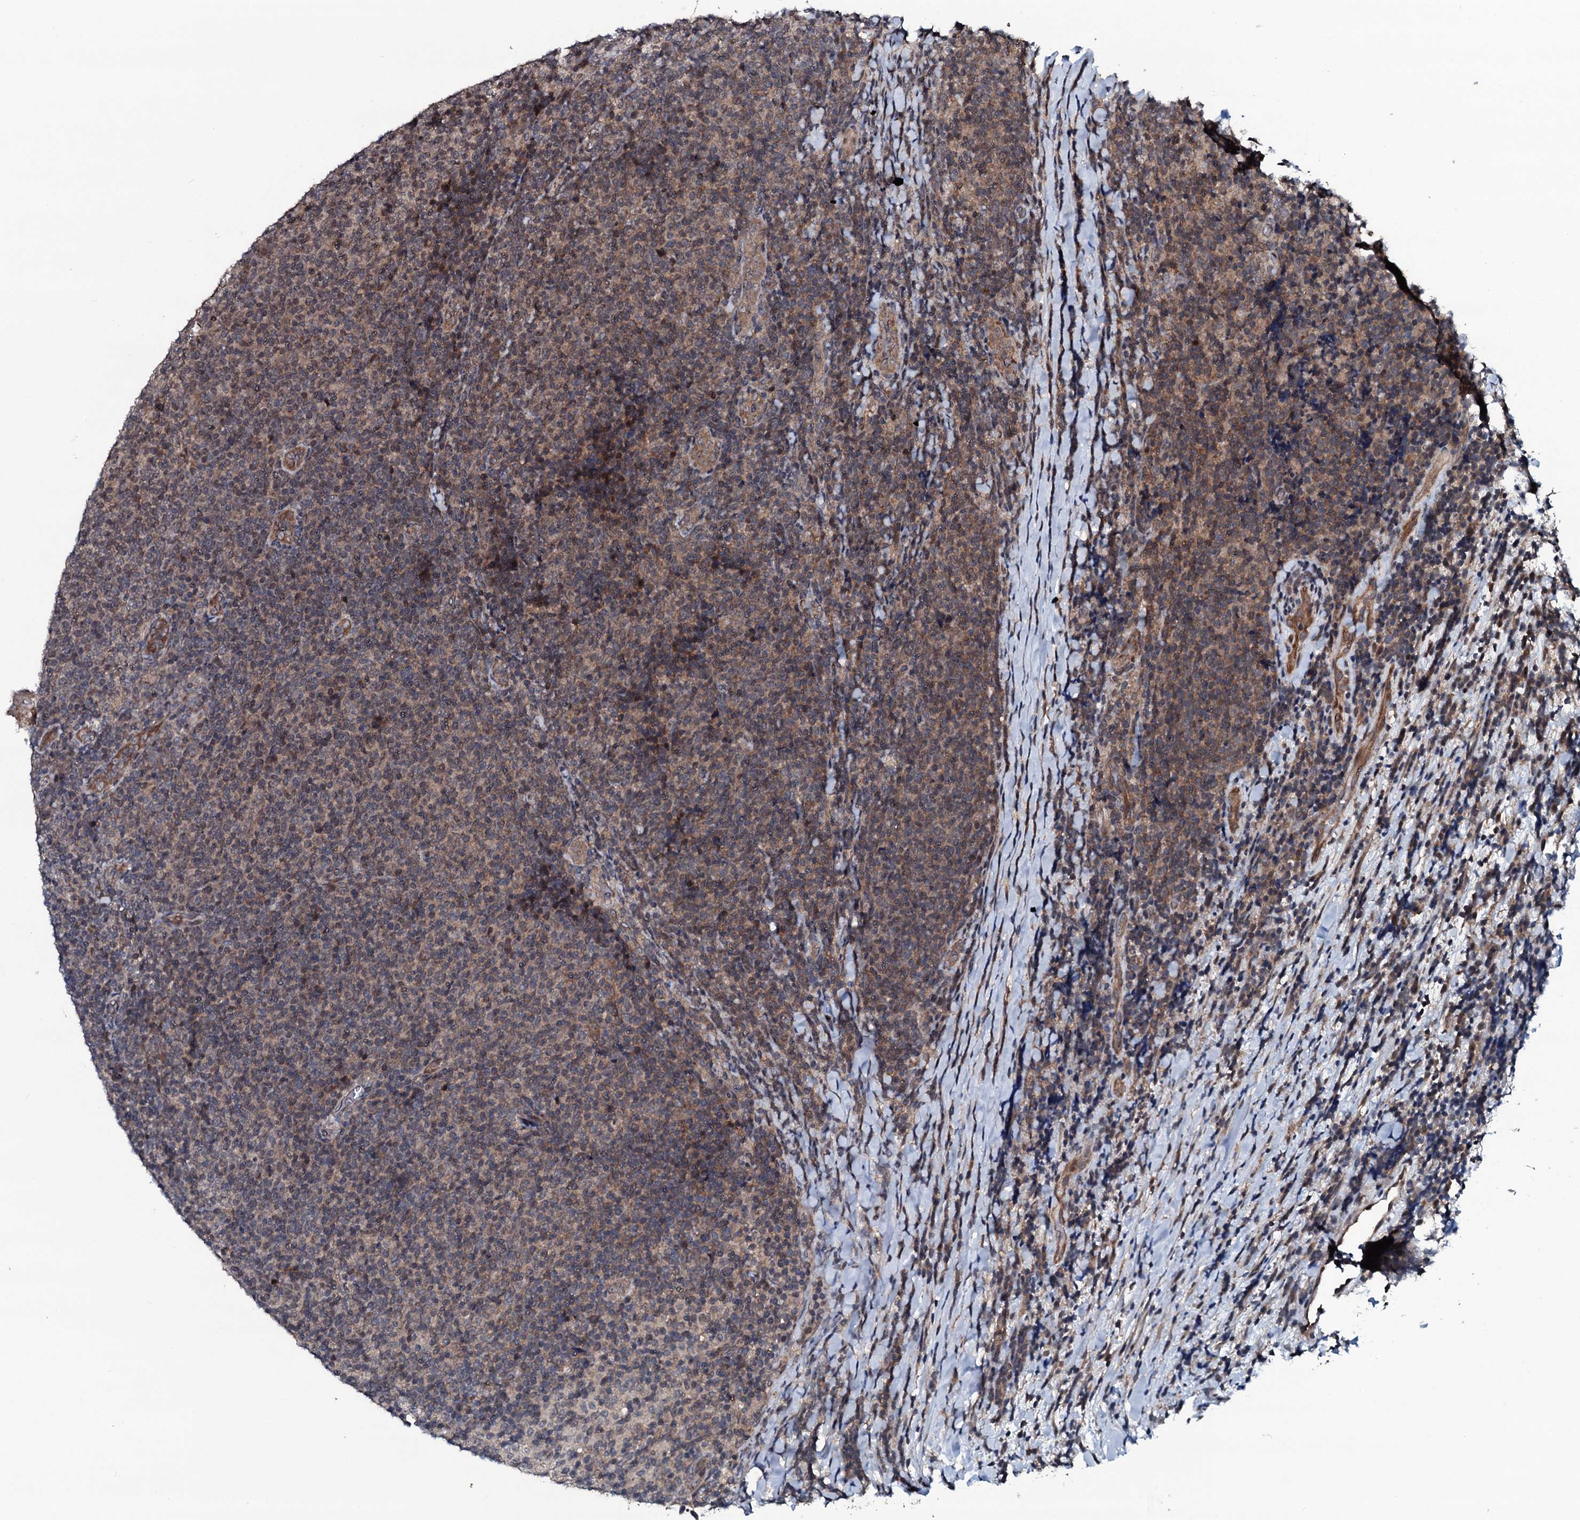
{"staining": {"intensity": "weak", "quantity": "25%-75%", "location": "cytoplasmic/membranous,nuclear"}, "tissue": "lymphoma", "cell_type": "Tumor cells", "image_type": "cancer", "snomed": [{"axis": "morphology", "description": "Malignant lymphoma, non-Hodgkin's type, Low grade"}, {"axis": "topography", "description": "Lymph node"}], "caption": "Weak cytoplasmic/membranous and nuclear protein staining is appreciated in about 25%-75% of tumor cells in low-grade malignant lymphoma, non-Hodgkin's type.", "gene": "OGFOD2", "patient": {"sex": "male", "age": 66}}